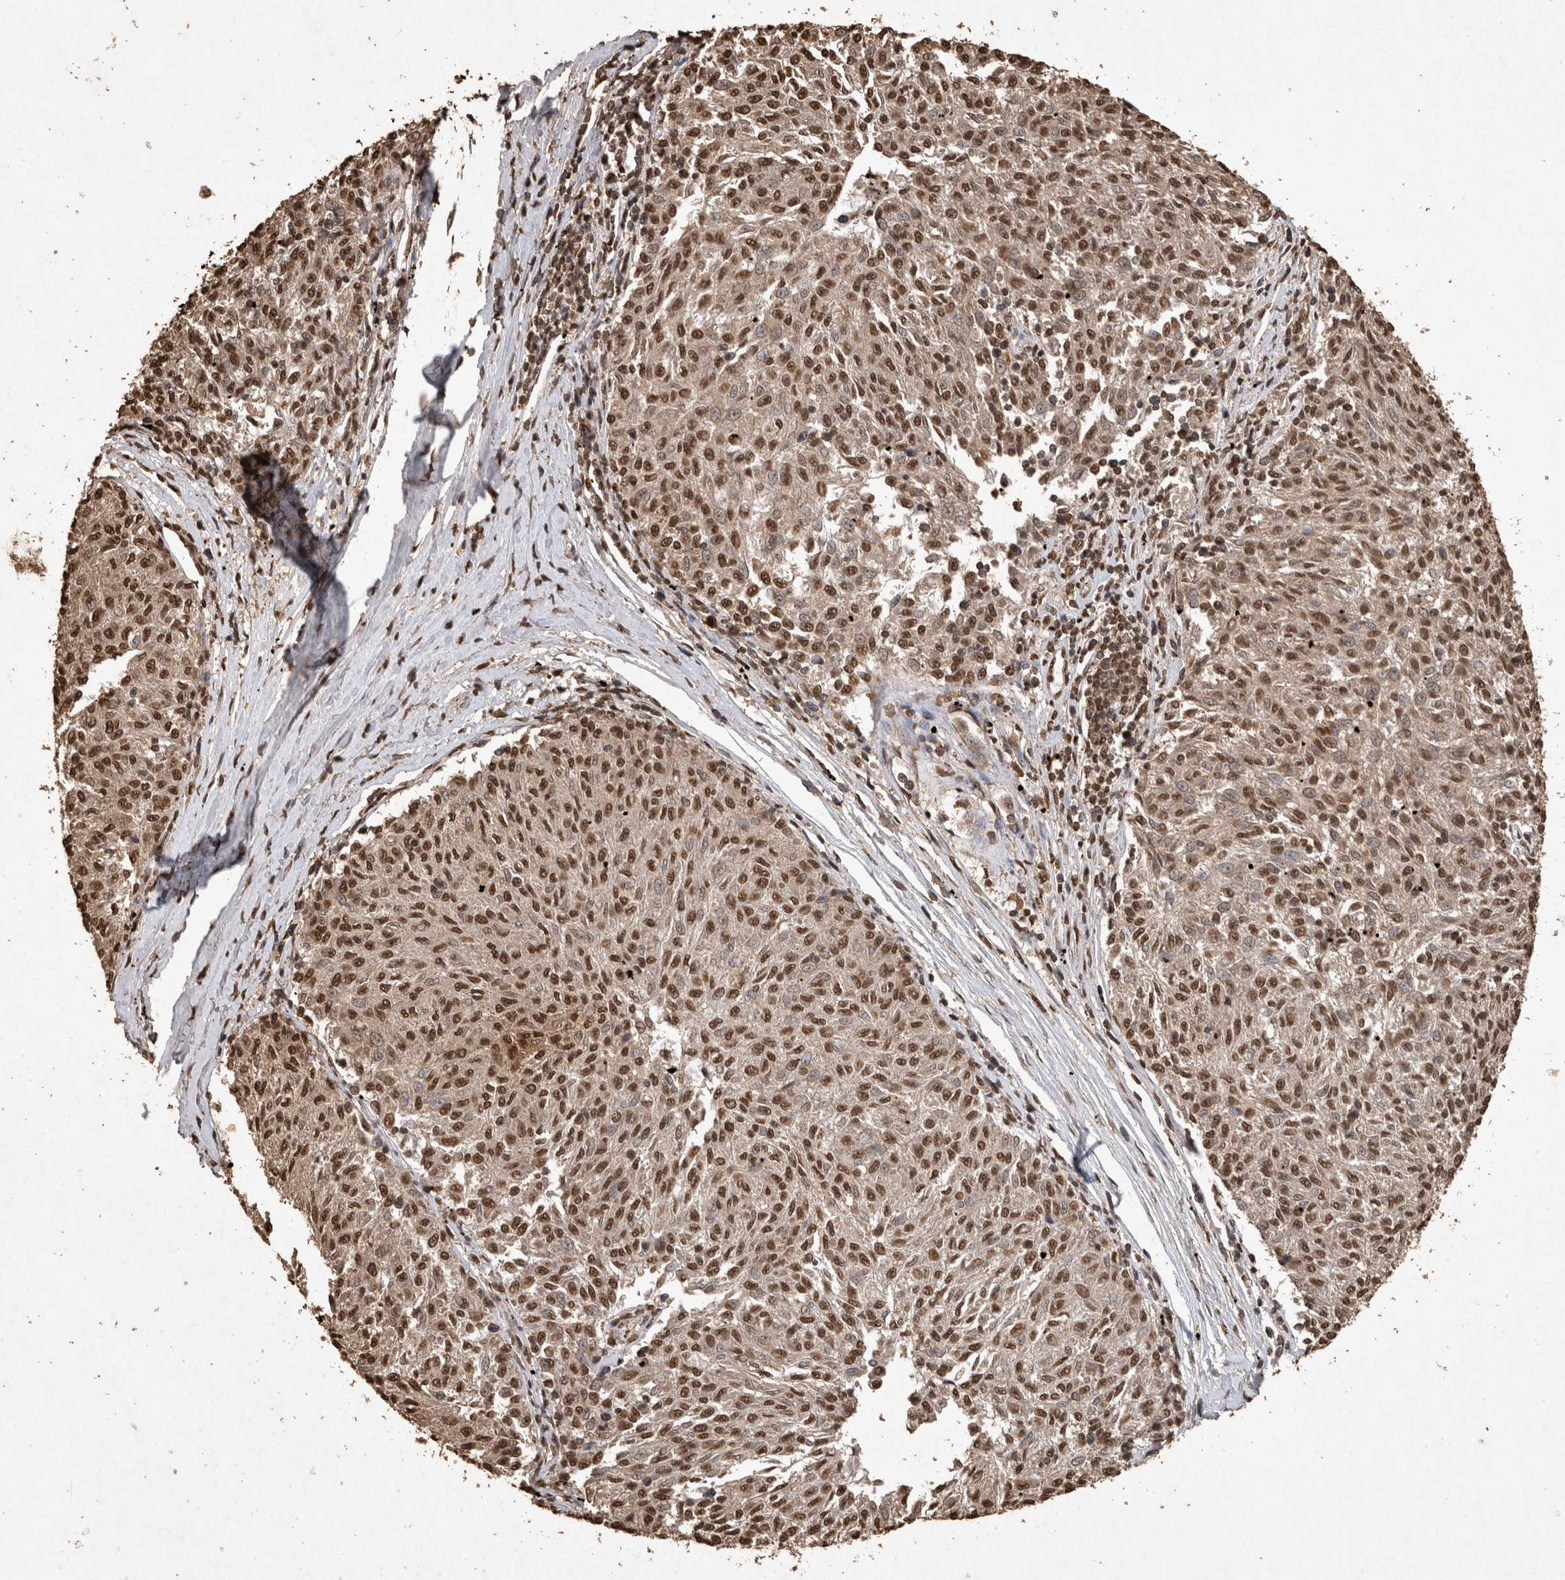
{"staining": {"intensity": "moderate", "quantity": ">75%", "location": "nuclear"}, "tissue": "melanoma", "cell_type": "Tumor cells", "image_type": "cancer", "snomed": [{"axis": "morphology", "description": "Malignant melanoma, NOS"}, {"axis": "topography", "description": "Skin"}], "caption": "A brown stain labels moderate nuclear staining of a protein in human melanoma tumor cells.", "gene": "OAS2", "patient": {"sex": "female", "age": 72}}